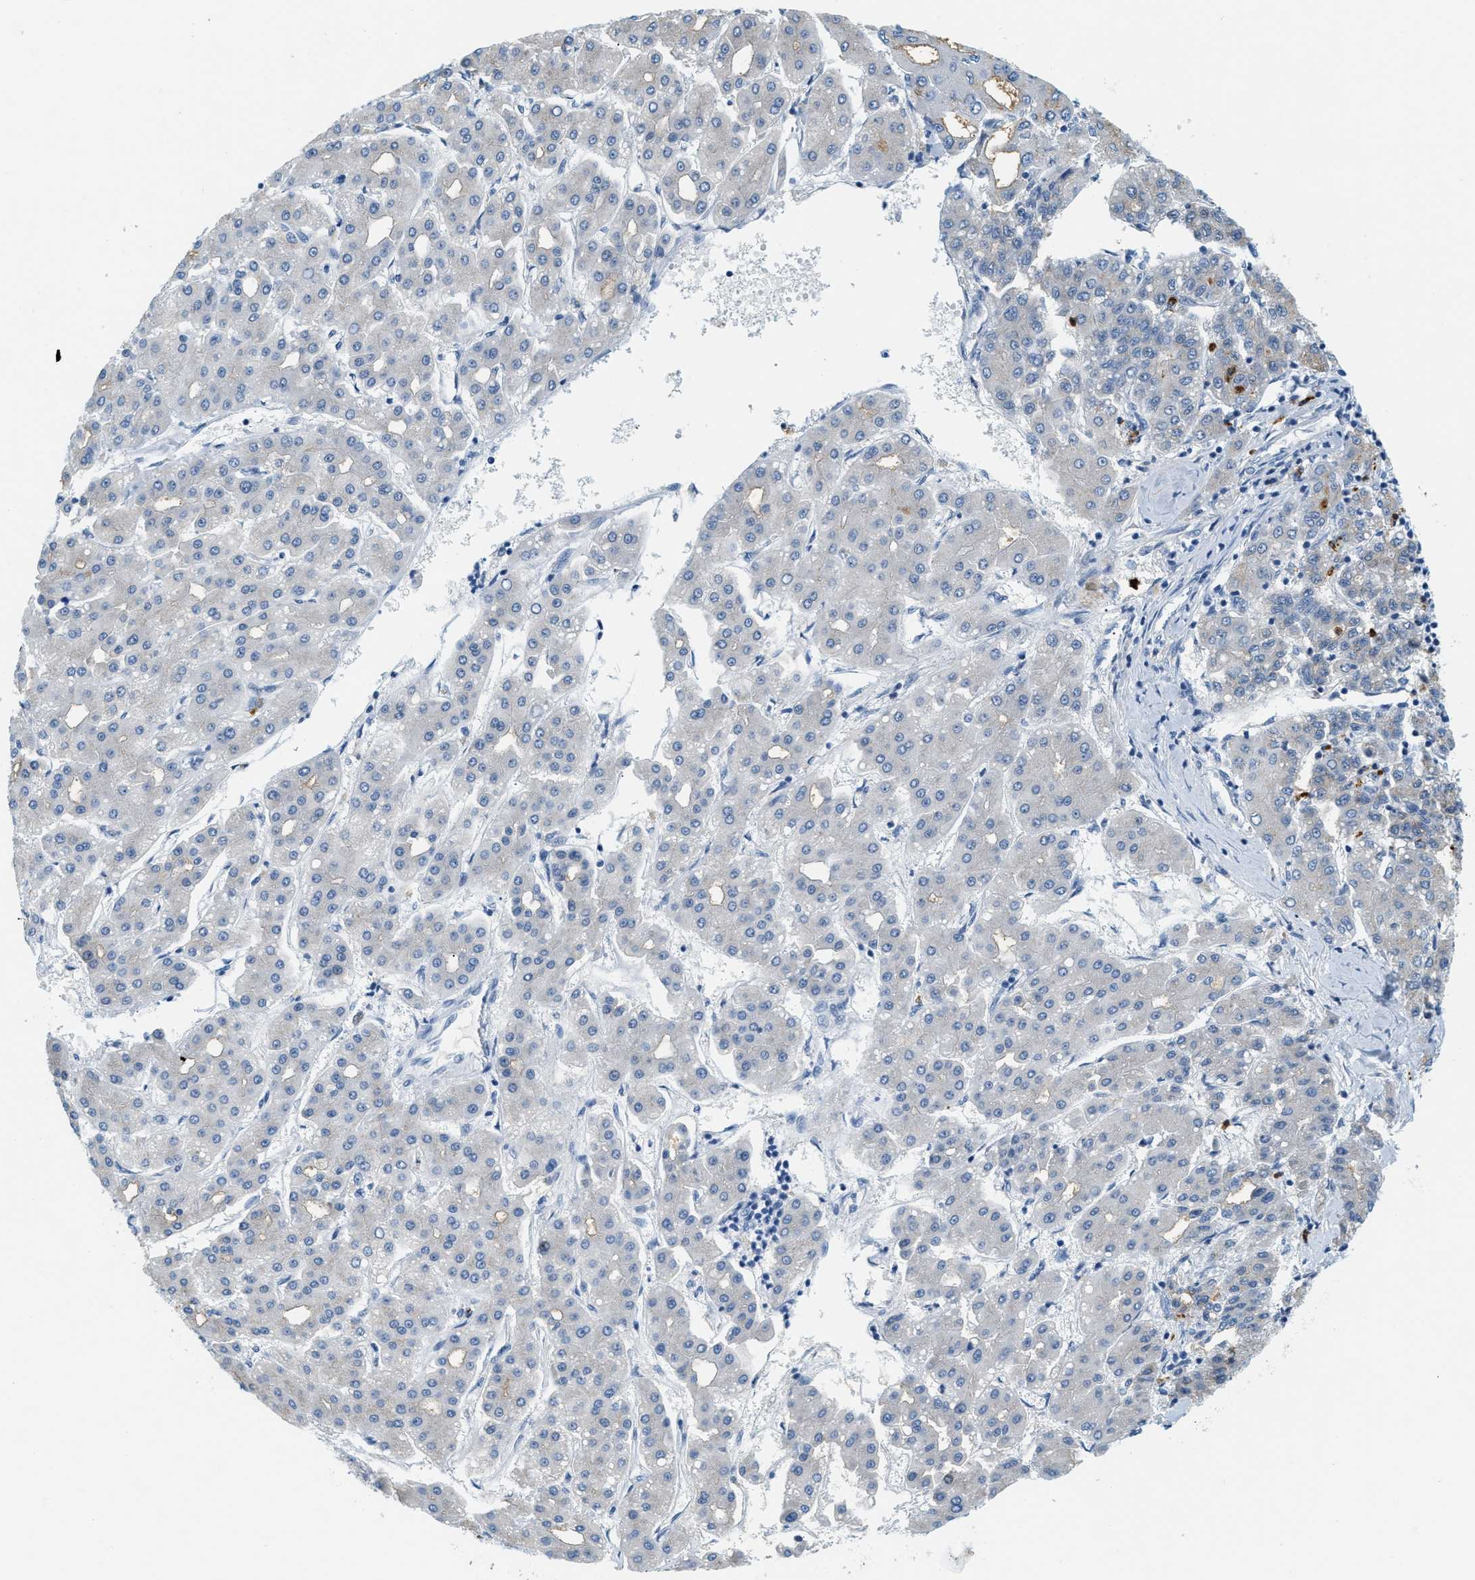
{"staining": {"intensity": "negative", "quantity": "none", "location": "none"}, "tissue": "liver cancer", "cell_type": "Tumor cells", "image_type": "cancer", "snomed": [{"axis": "morphology", "description": "Carcinoma, Hepatocellular, NOS"}, {"axis": "topography", "description": "Liver"}], "caption": "The histopathology image exhibits no significant staining in tumor cells of hepatocellular carcinoma (liver).", "gene": "LCN2", "patient": {"sex": "male", "age": 65}}